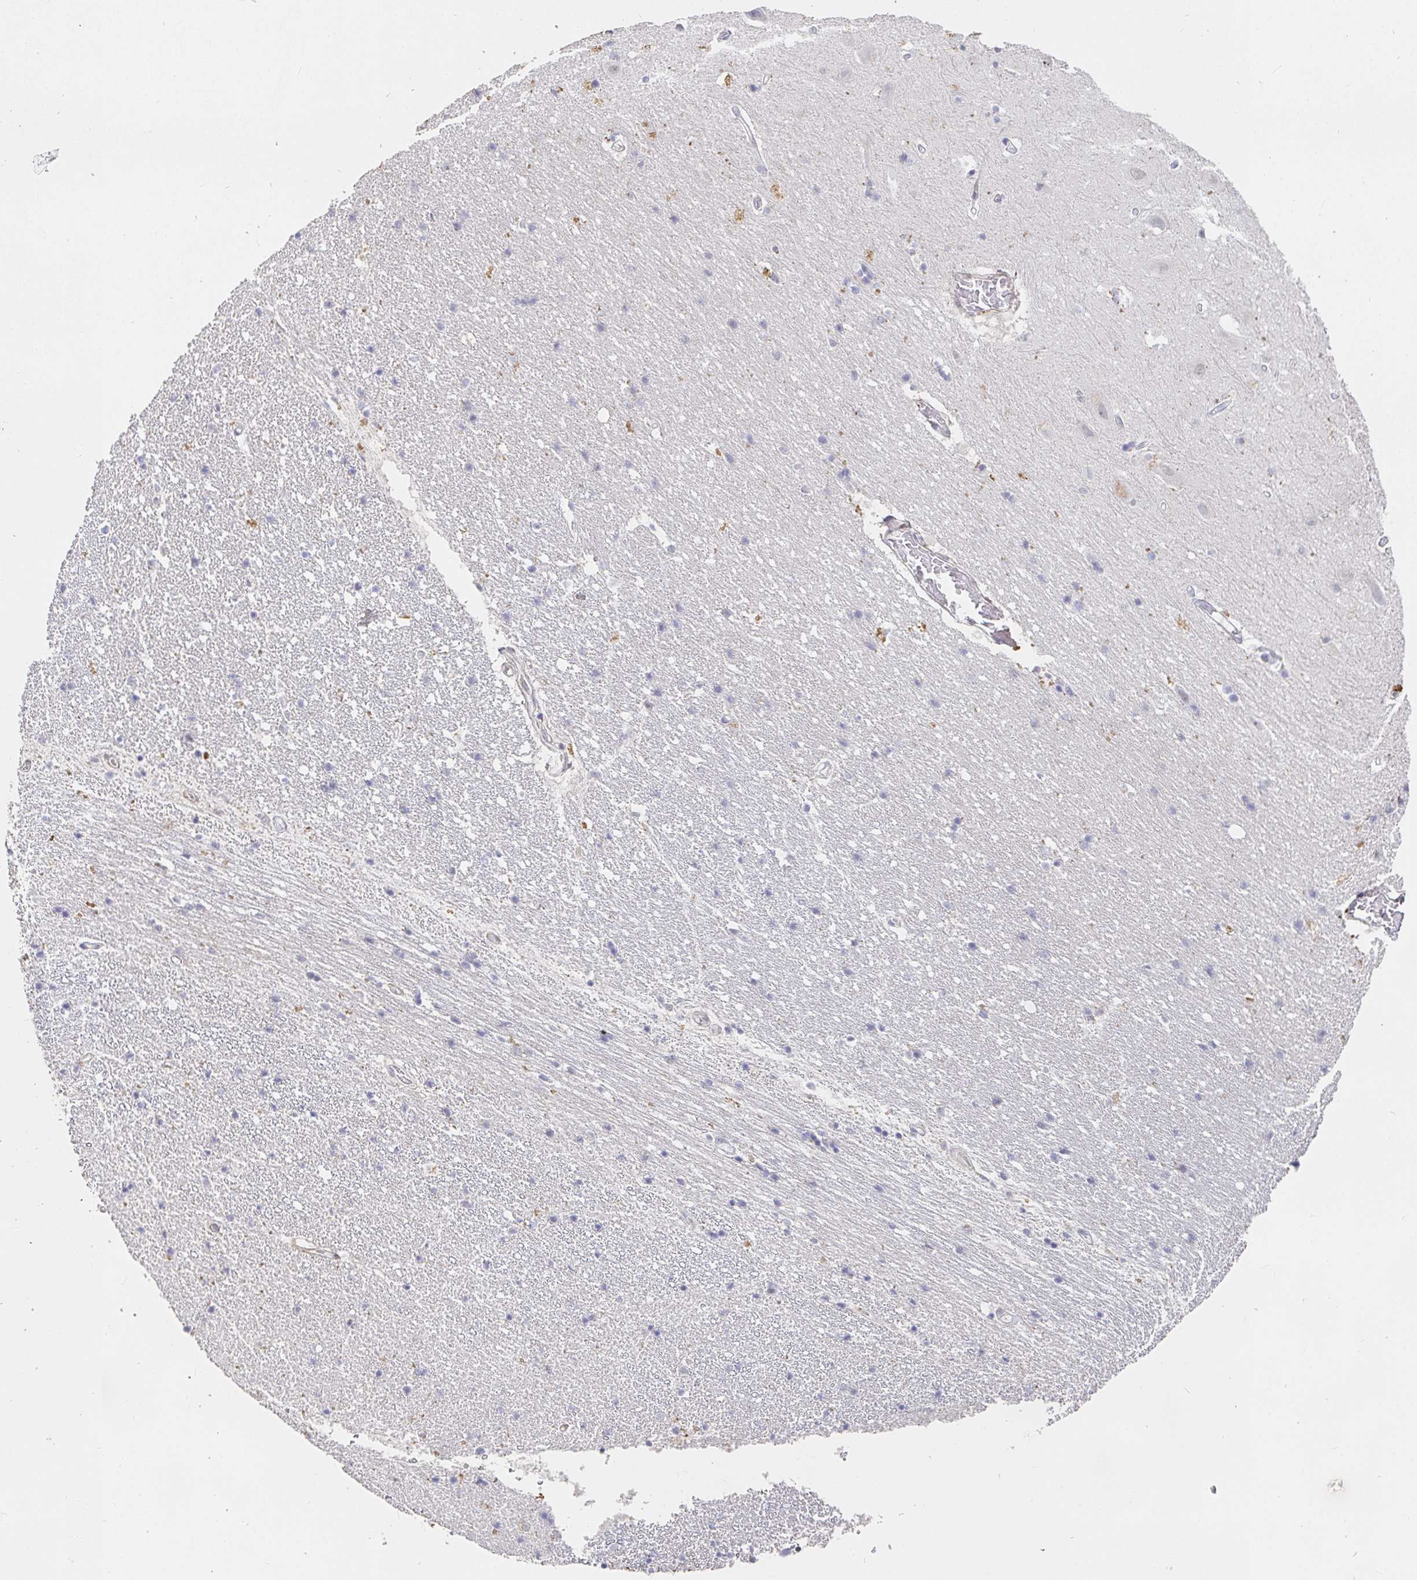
{"staining": {"intensity": "negative", "quantity": "none", "location": "none"}, "tissue": "hippocampus", "cell_type": "Glial cells", "image_type": "normal", "snomed": [{"axis": "morphology", "description": "Normal tissue, NOS"}, {"axis": "topography", "description": "Hippocampus"}], "caption": "DAB immunohistochemical staining of normal hippocampus shows no significant expression in glial cells. (Brightfield microscopy of DAB immunohistochemistry (IHC) at high magnification).", "gene": "RCOR1", "patient": {"sex": "male", "age": 63}}